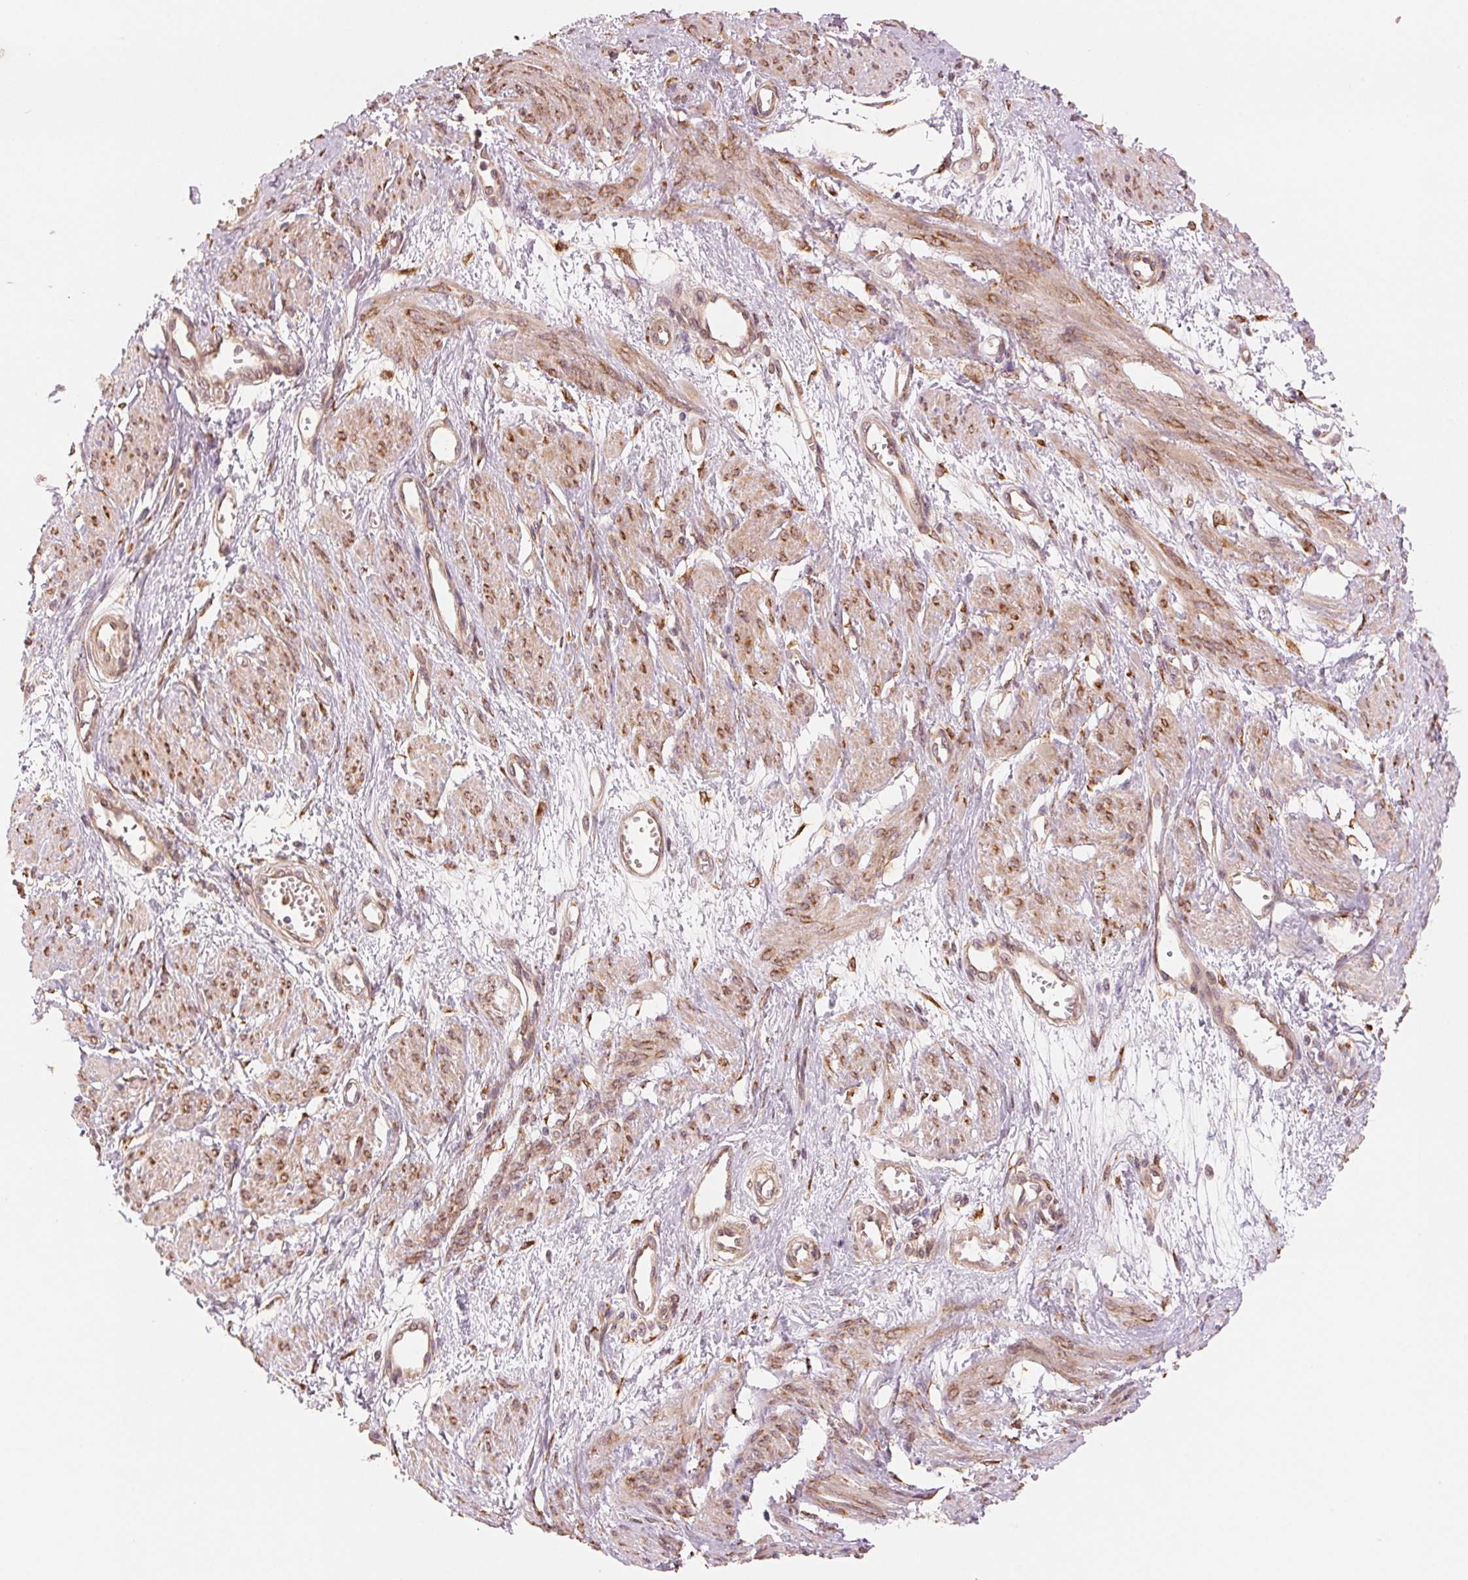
{"staining": {"intensity": "moderate", "quantity": ">75%", "location": "cytoplasmic/membranous"}, "tissue": "smooth muscle", "cell_type": "Smooth muscle cells", "image_type": "normal", "snomed": [{"axis": "morphology", "description": "Normal tissue, NOS"}, {"axis": "topography", "description": "Smooth muscle"}, {"axis": "topography", "description": "Uterus"}], "caption": "Normal smooth muscle reveals moderate cytoplasmic/membranous staining in about >75% of smooth muscle cells (DAB IHC with brightfield microscopy, high magnification)..", "gene": "SLC20A1", "patient": {"sex": "female", "age": 39}}